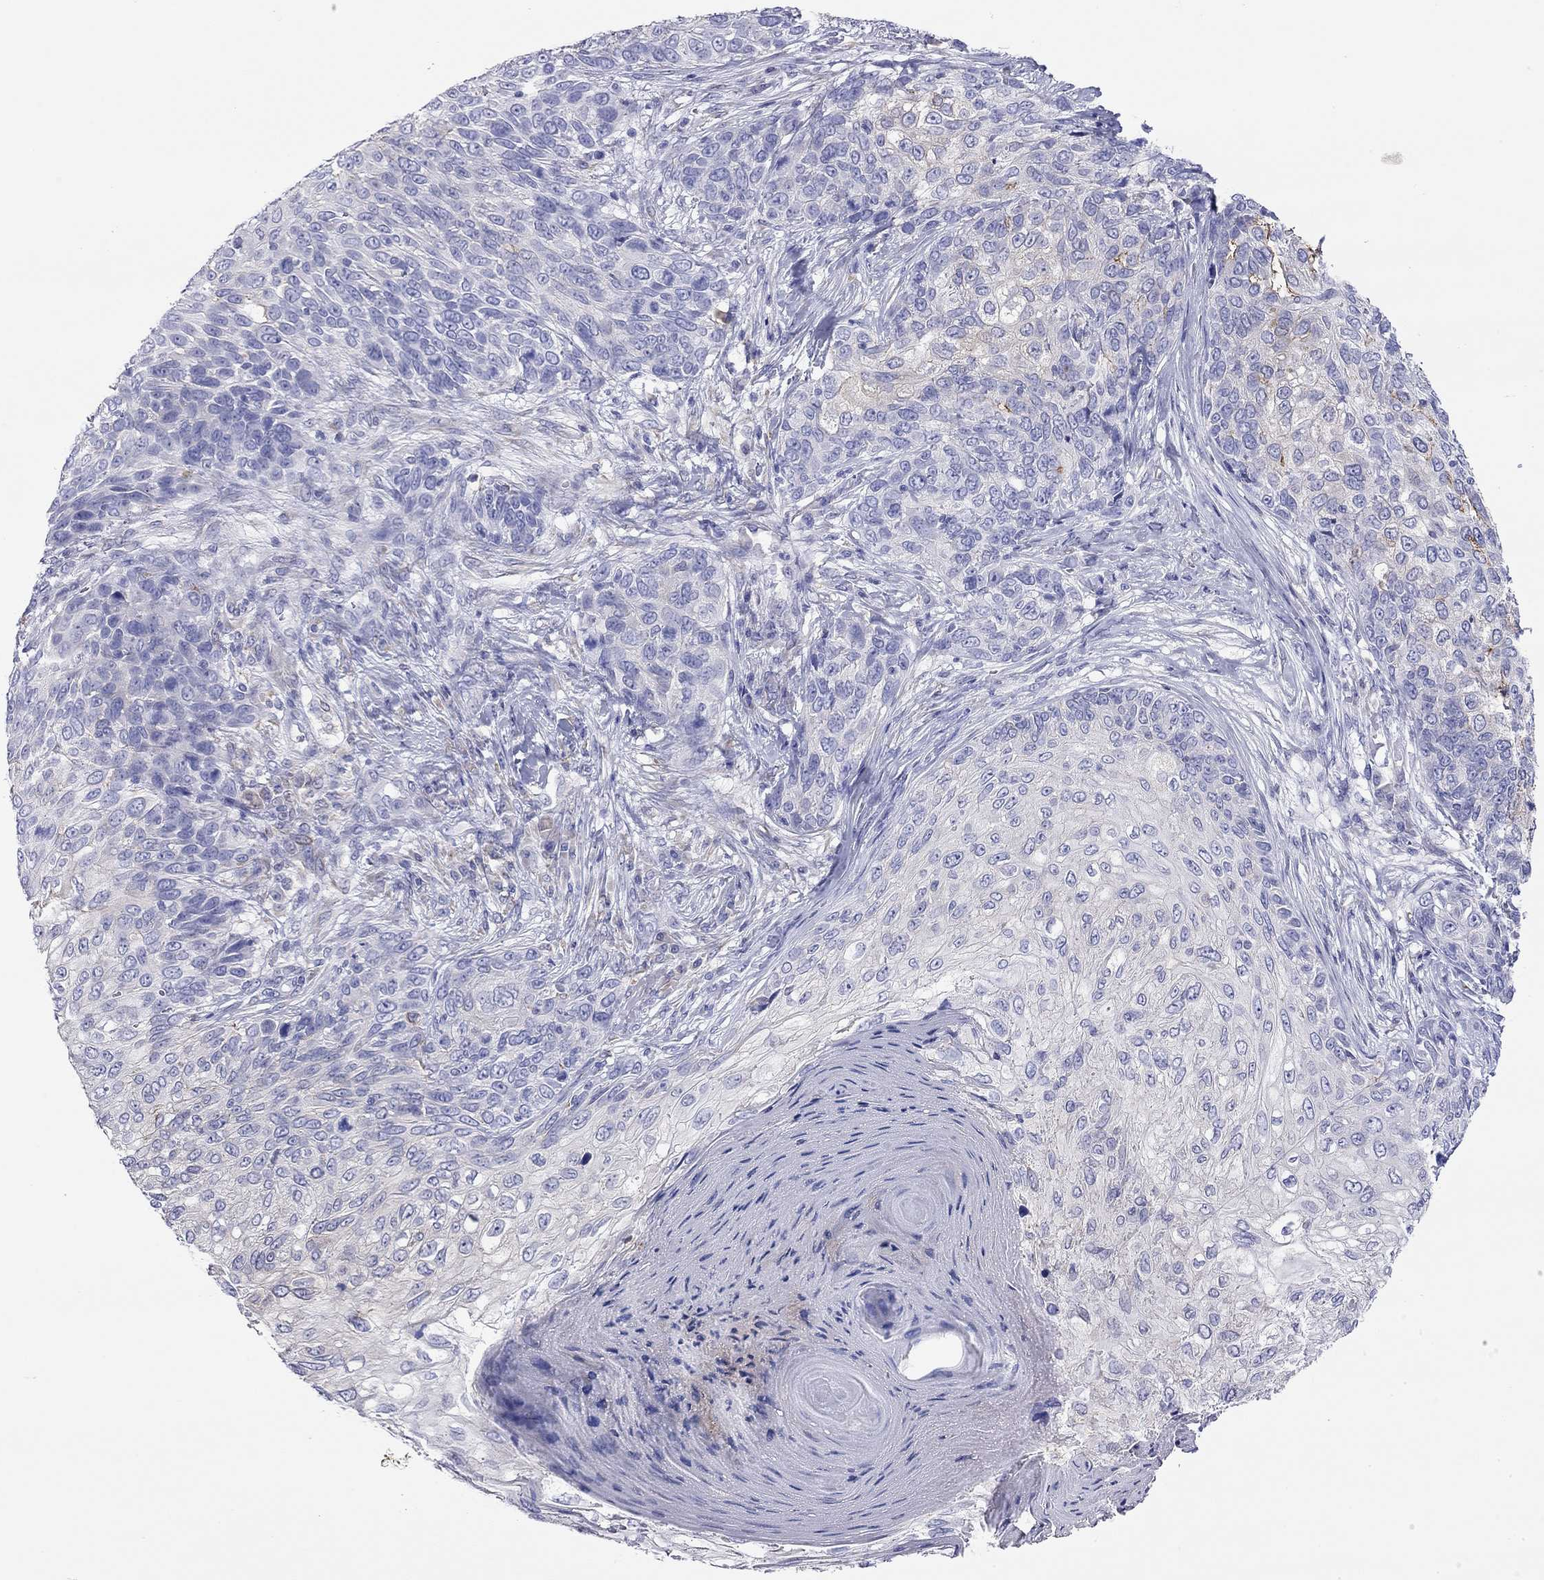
{"staining": {"intensity": "negative", "quantity": "none", "location": "none"}, "tissue": "skin cancer", "cell_type": "Tumor cells", "image_type": "cancer", "snomed": [{"axis": "morphology", "description": "Squamous cell carcinoma, NOS"}, {"axis": "topography", "description": "Skin"}], "caption": "The micrograph exhibits no staining of tumor cells in skin cancer.", "gene": "SLC46A2", "patient": {"sex": "male", "age": 92}}